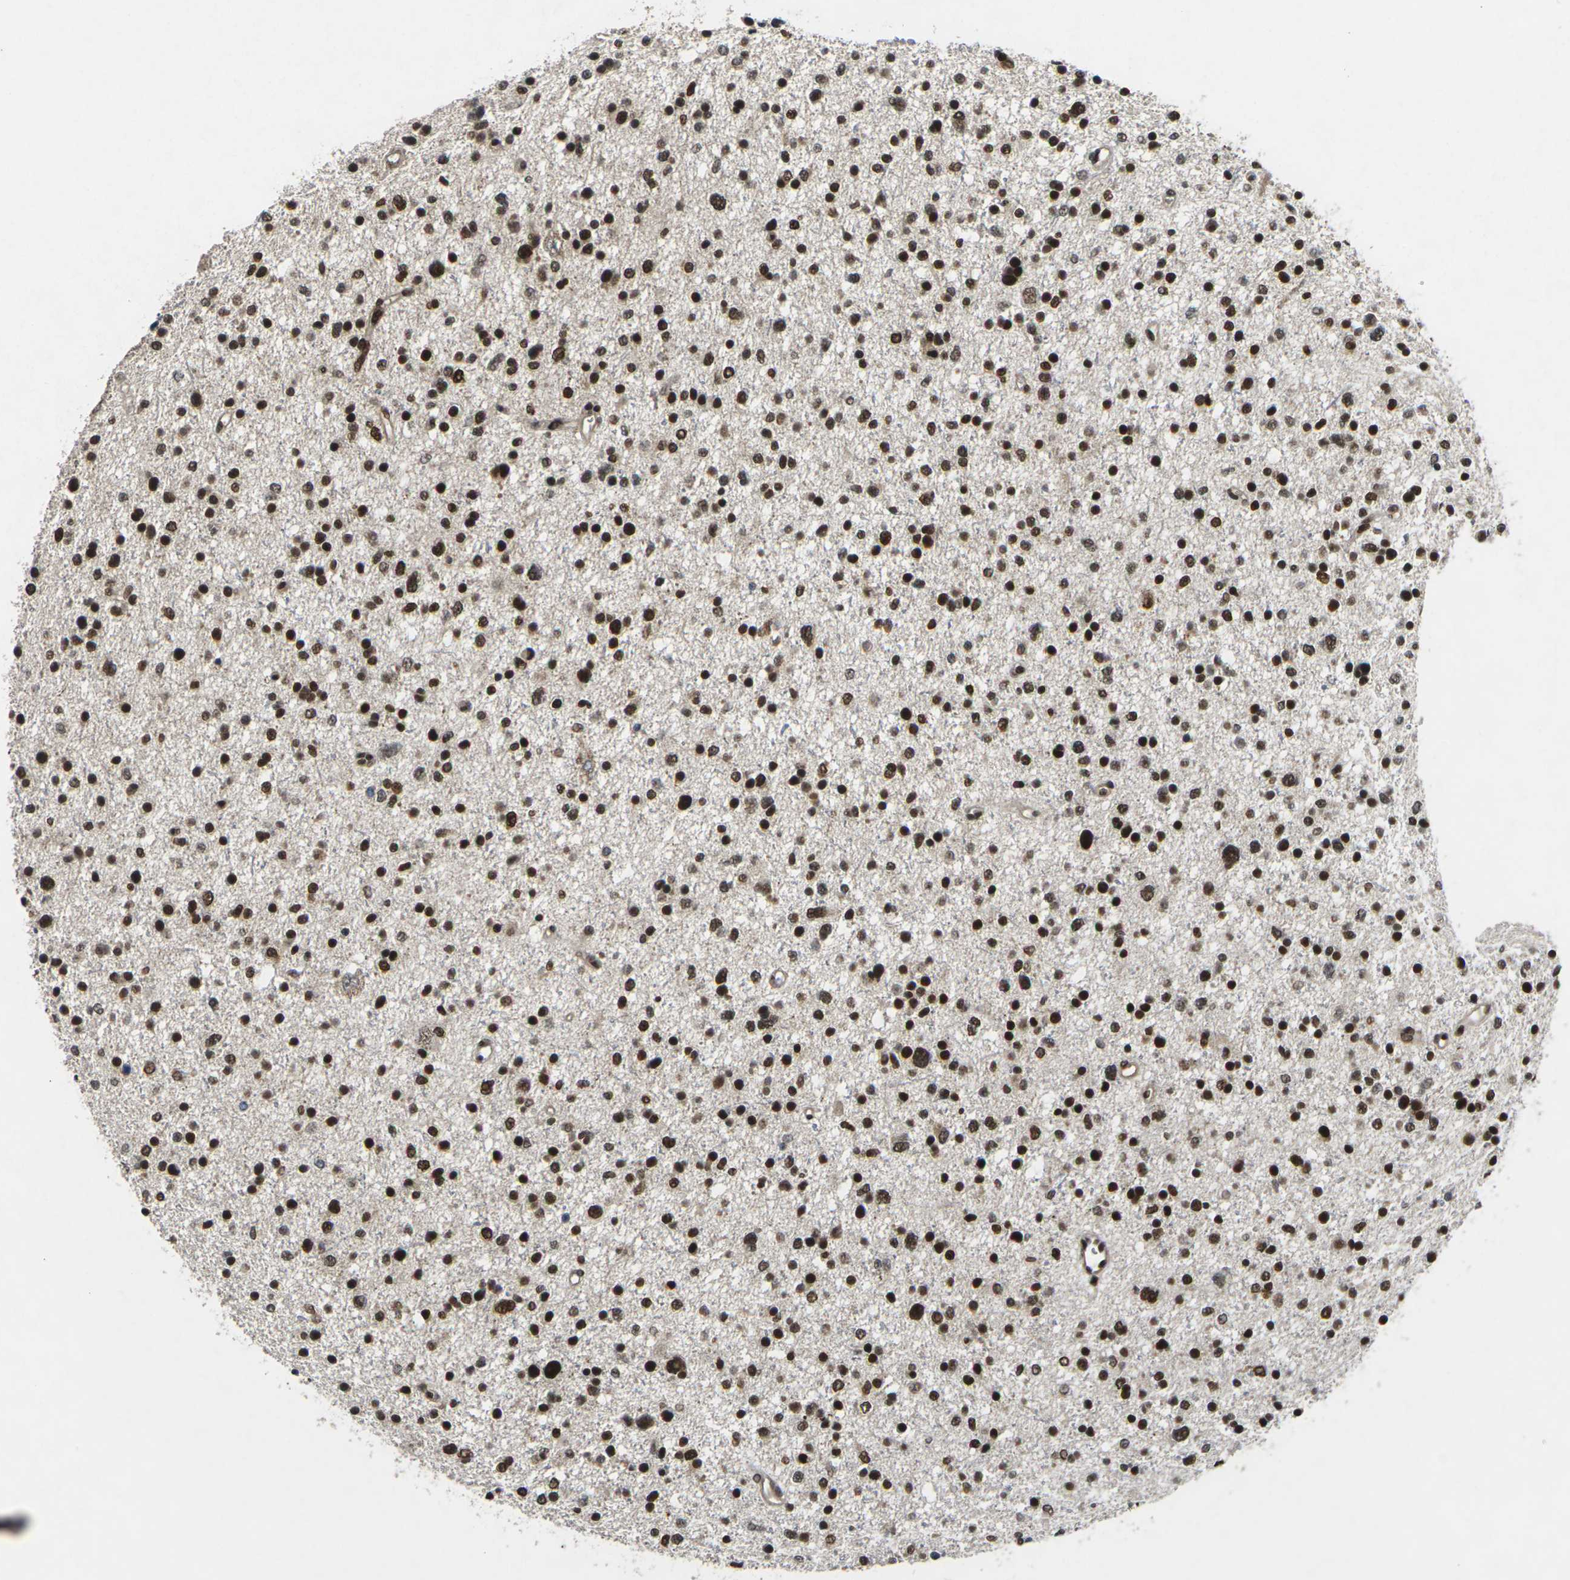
{"staining": {"intensity": "strong", "quantity": ">75%", "location": "nuclear"}, "tissue": "glioma", "cell_type": "Tumor cells", "image_type": "cancer", "snomed": [{"axis": "morphology", "description": "Glioma, malignant, Low grade"}, {"axis": "topography", "description": "Brain"}], "caption": "Immunohistochemistry (IHC) histopathology image of glioma stained for a protein (brown), which shows high levels of strong nuclear positivity in approximately >75% of tumor cells.", "gene": "NELFA", "patient": {"sex": "female", "age": 37}}